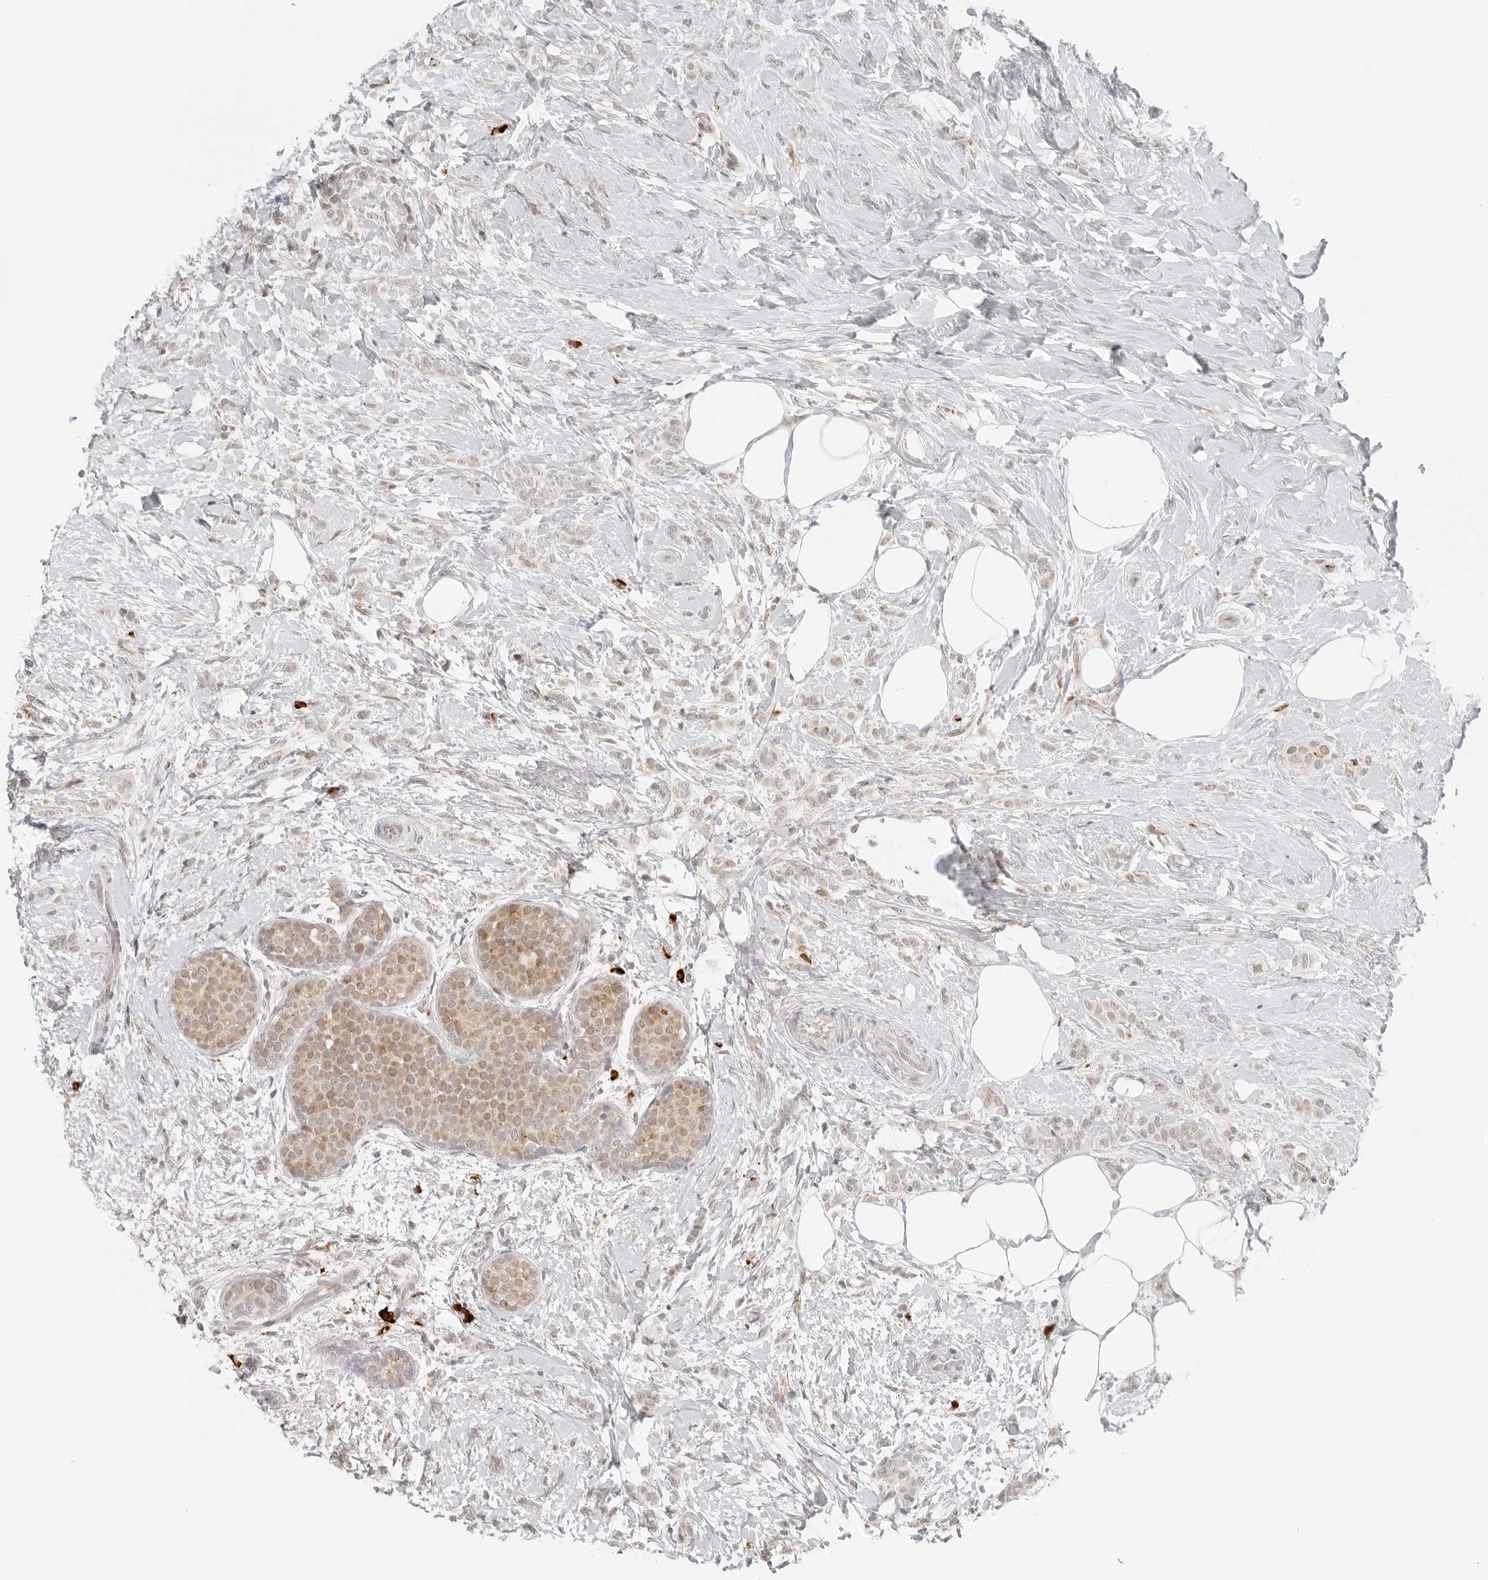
{"staining": {"intensity": "negative", "quantity": "none", "location": "none"}, "tissue": "breast cancer", "cell_type": "Tumor cells", "image_type": "cancer", "snomed": [{"axis": "morphology", "description": "Lobular carcinoma, in situ"}, {"axis": "morphology", "description": "Lobular carcinoma"}, {"axis": "topography", "description": "Breast"}], "caption": "Tumor cells show no significant staining in lobular carcinoma (breast). (DAB immunohistochemistry, high magnification).", "gene": "ZNF678", "patient": {"sex": "female", "age": 41}}